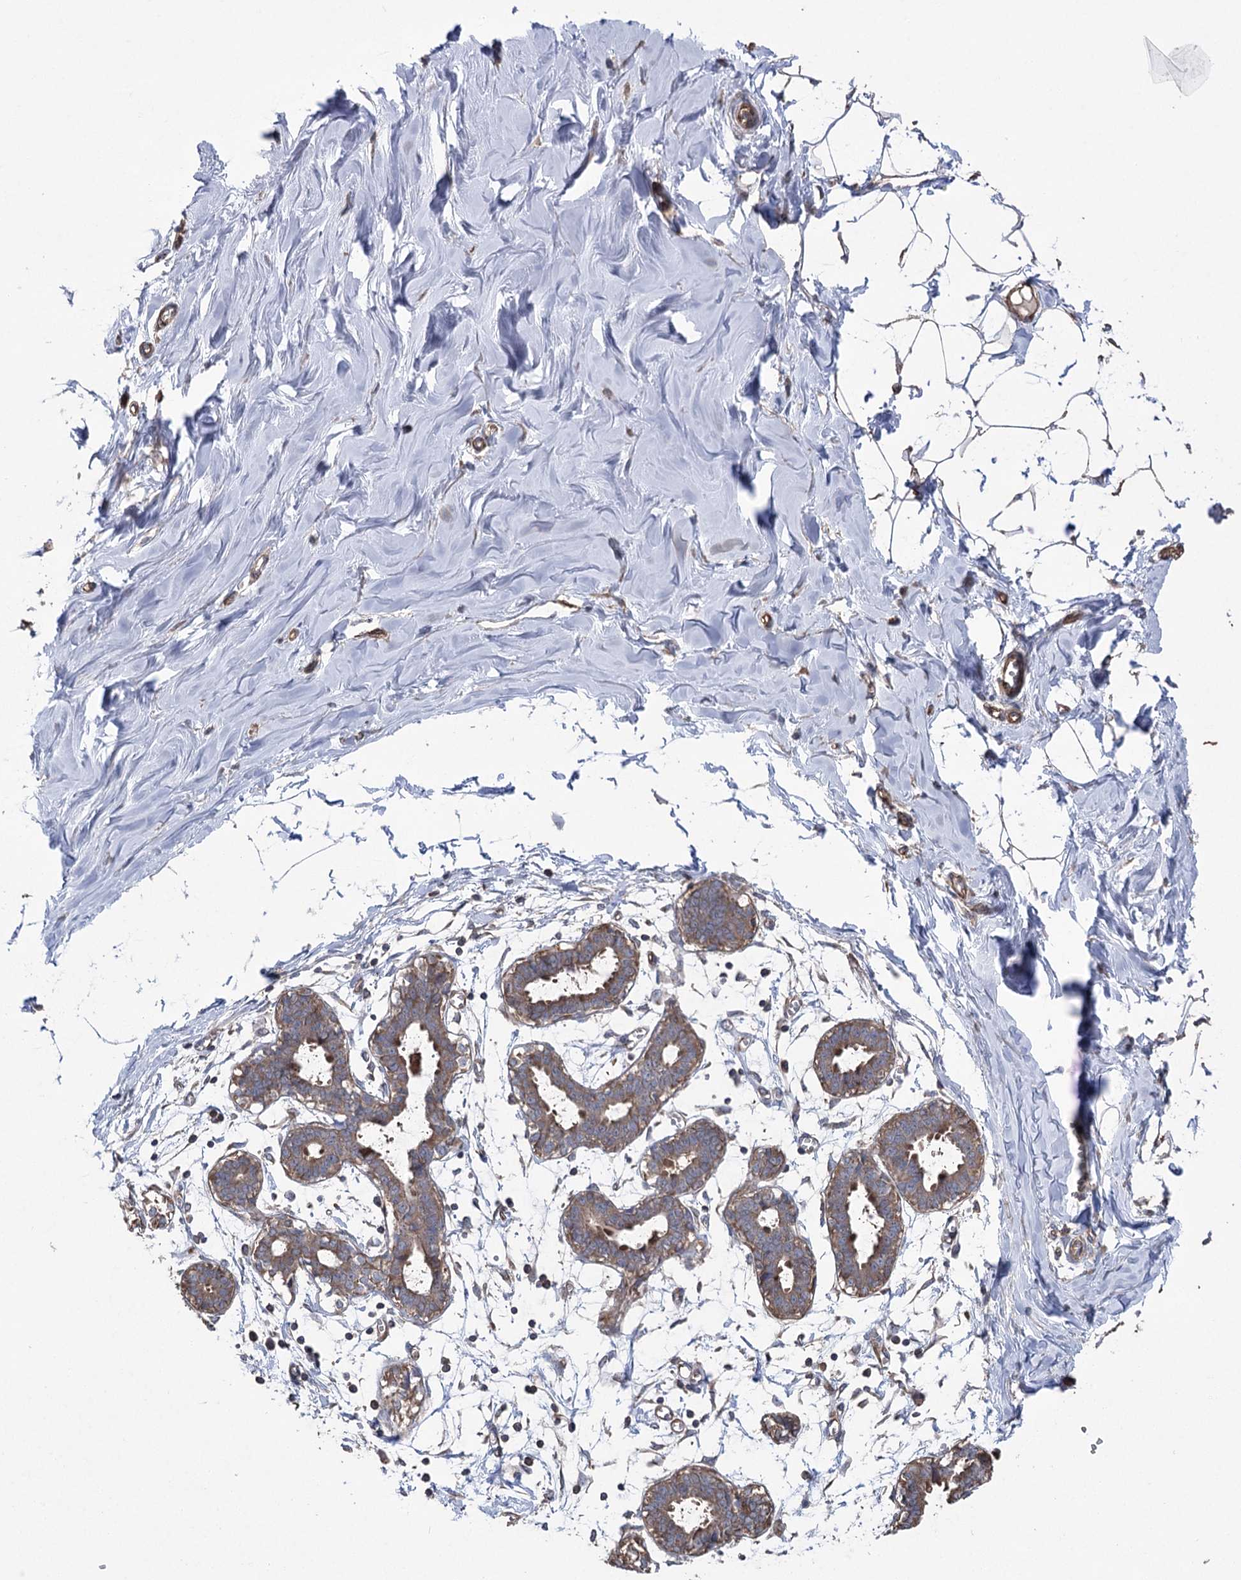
{"staining": {"intensity": "weak", "quantity": ">75%", "location": "cytoplasmic/membranous"}, "tissue": "breast", "cell_type": "Adipocytes", "image_type": "normal", "snomed": [{"axis": "morphology", "description": "Normal tissue, NOS"}, {"axis": "topography", "description": "Breast"}], "caption": "Immunohistochemistry (IHC) (DAB (3,3'-diaminobenzidine)) staining of unremarkable human breast exhibits weak cytoplasmic/membranous protein staining in about >75% of adipocytes.", "gene": "LARS2", "patient": {"sex": "female", "age": 27}}